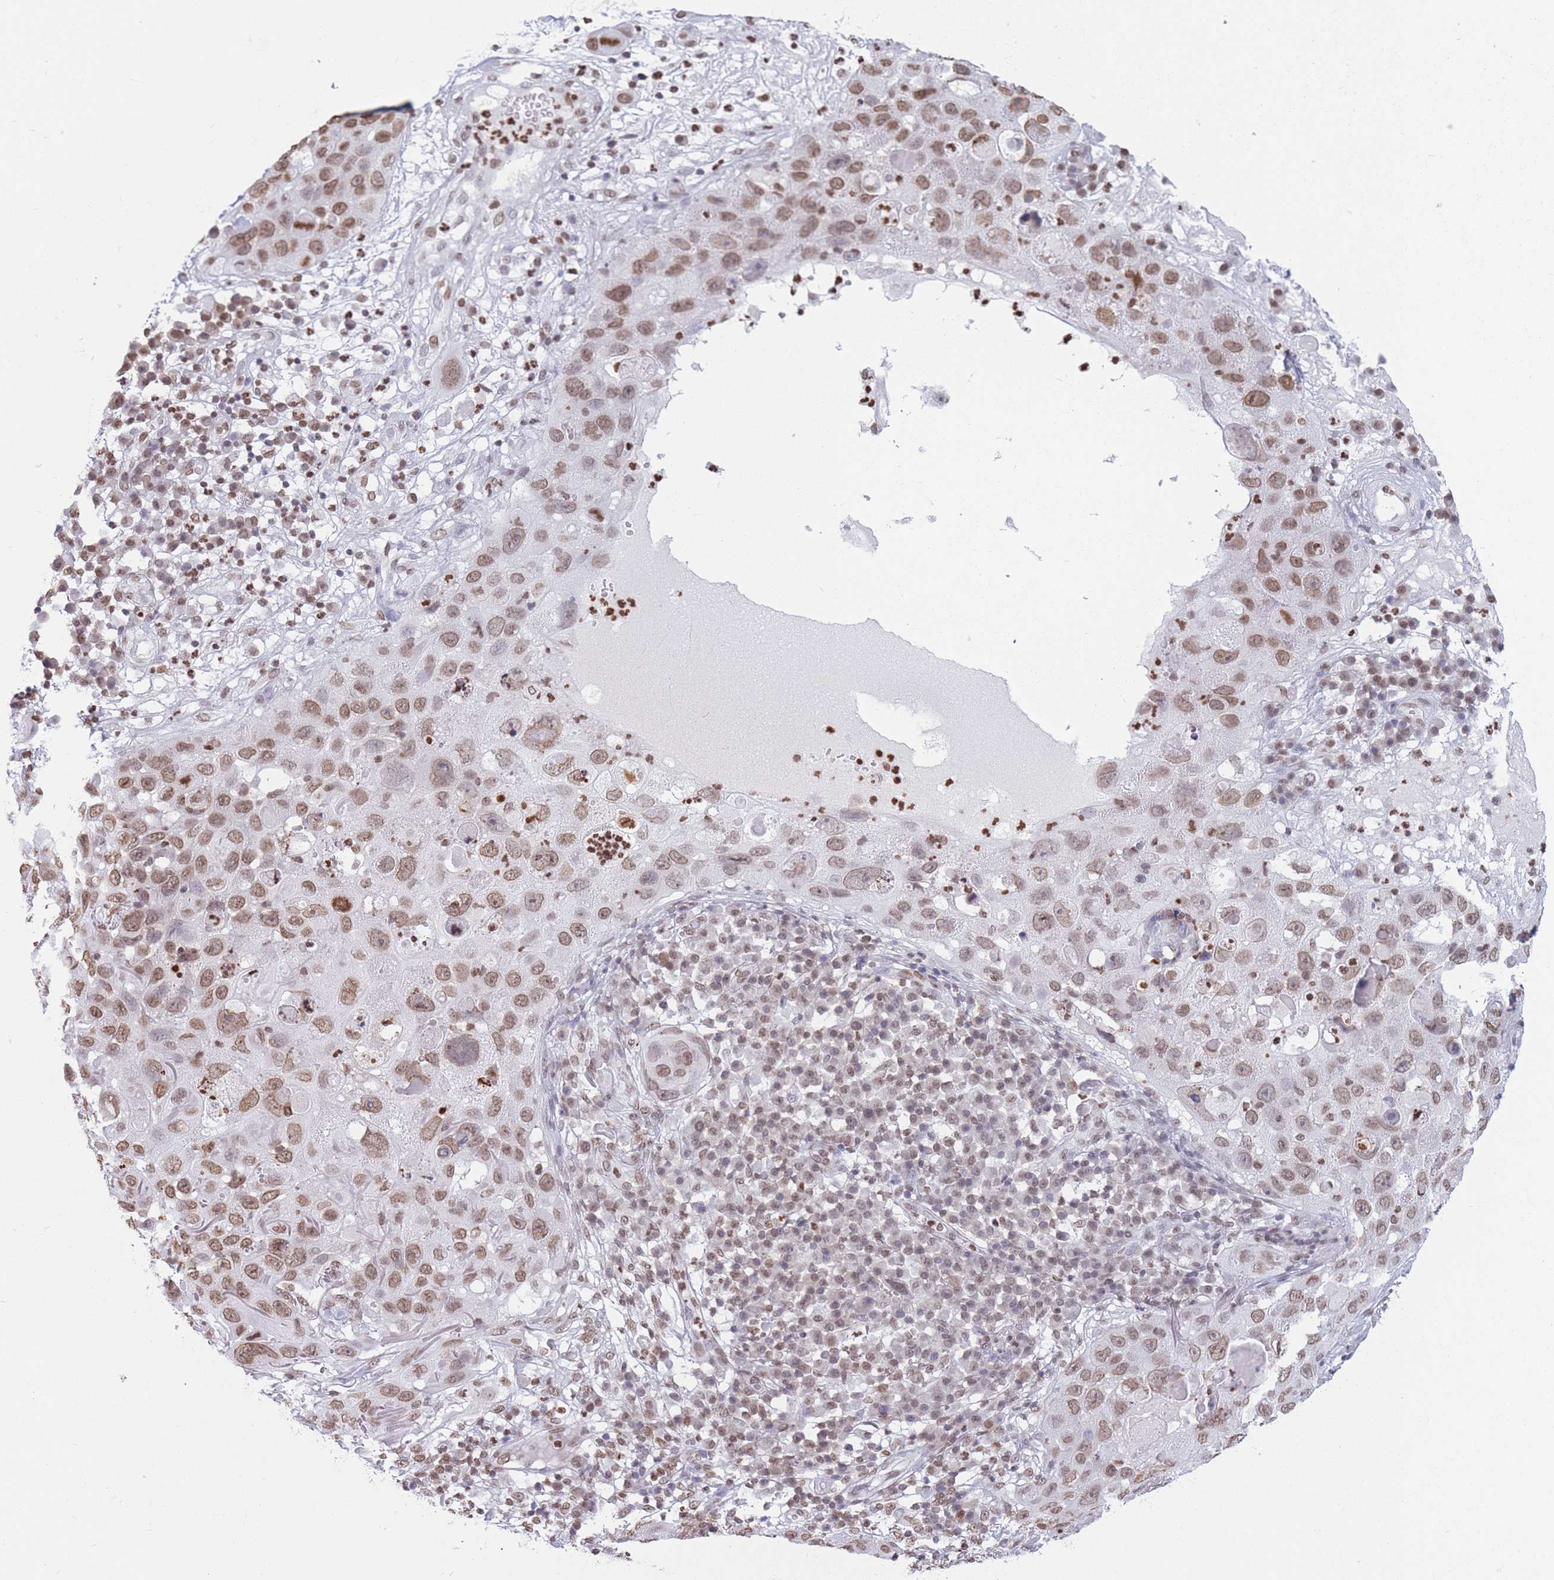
{"staining": {"intensity": "moderate", "quantity": ">75%", "location": "nuclear"}, "tissue": "skin cancer", "cell_type": "Tumor cells", "image_type": "cancer", "snomed": [{"axis": "morphology", "description": "Squamous cell carcinoma in situ, NOS"}, {"axis": "morphology", "description": "Squamous cell carcinoma, NOS"}, {"axis": "topography", "description": "Skin"}], "caption": "Squamous cell carcinoma (skin) tissue reveals moderate nuclear positivity in about >75% of tumor cells (Stains: DAB in brown, nuclei in blue, Microscopy: brightfield microscopy at high magnification).", "gene": "RYK", "patient": {"sex": "male", "age": 93}}